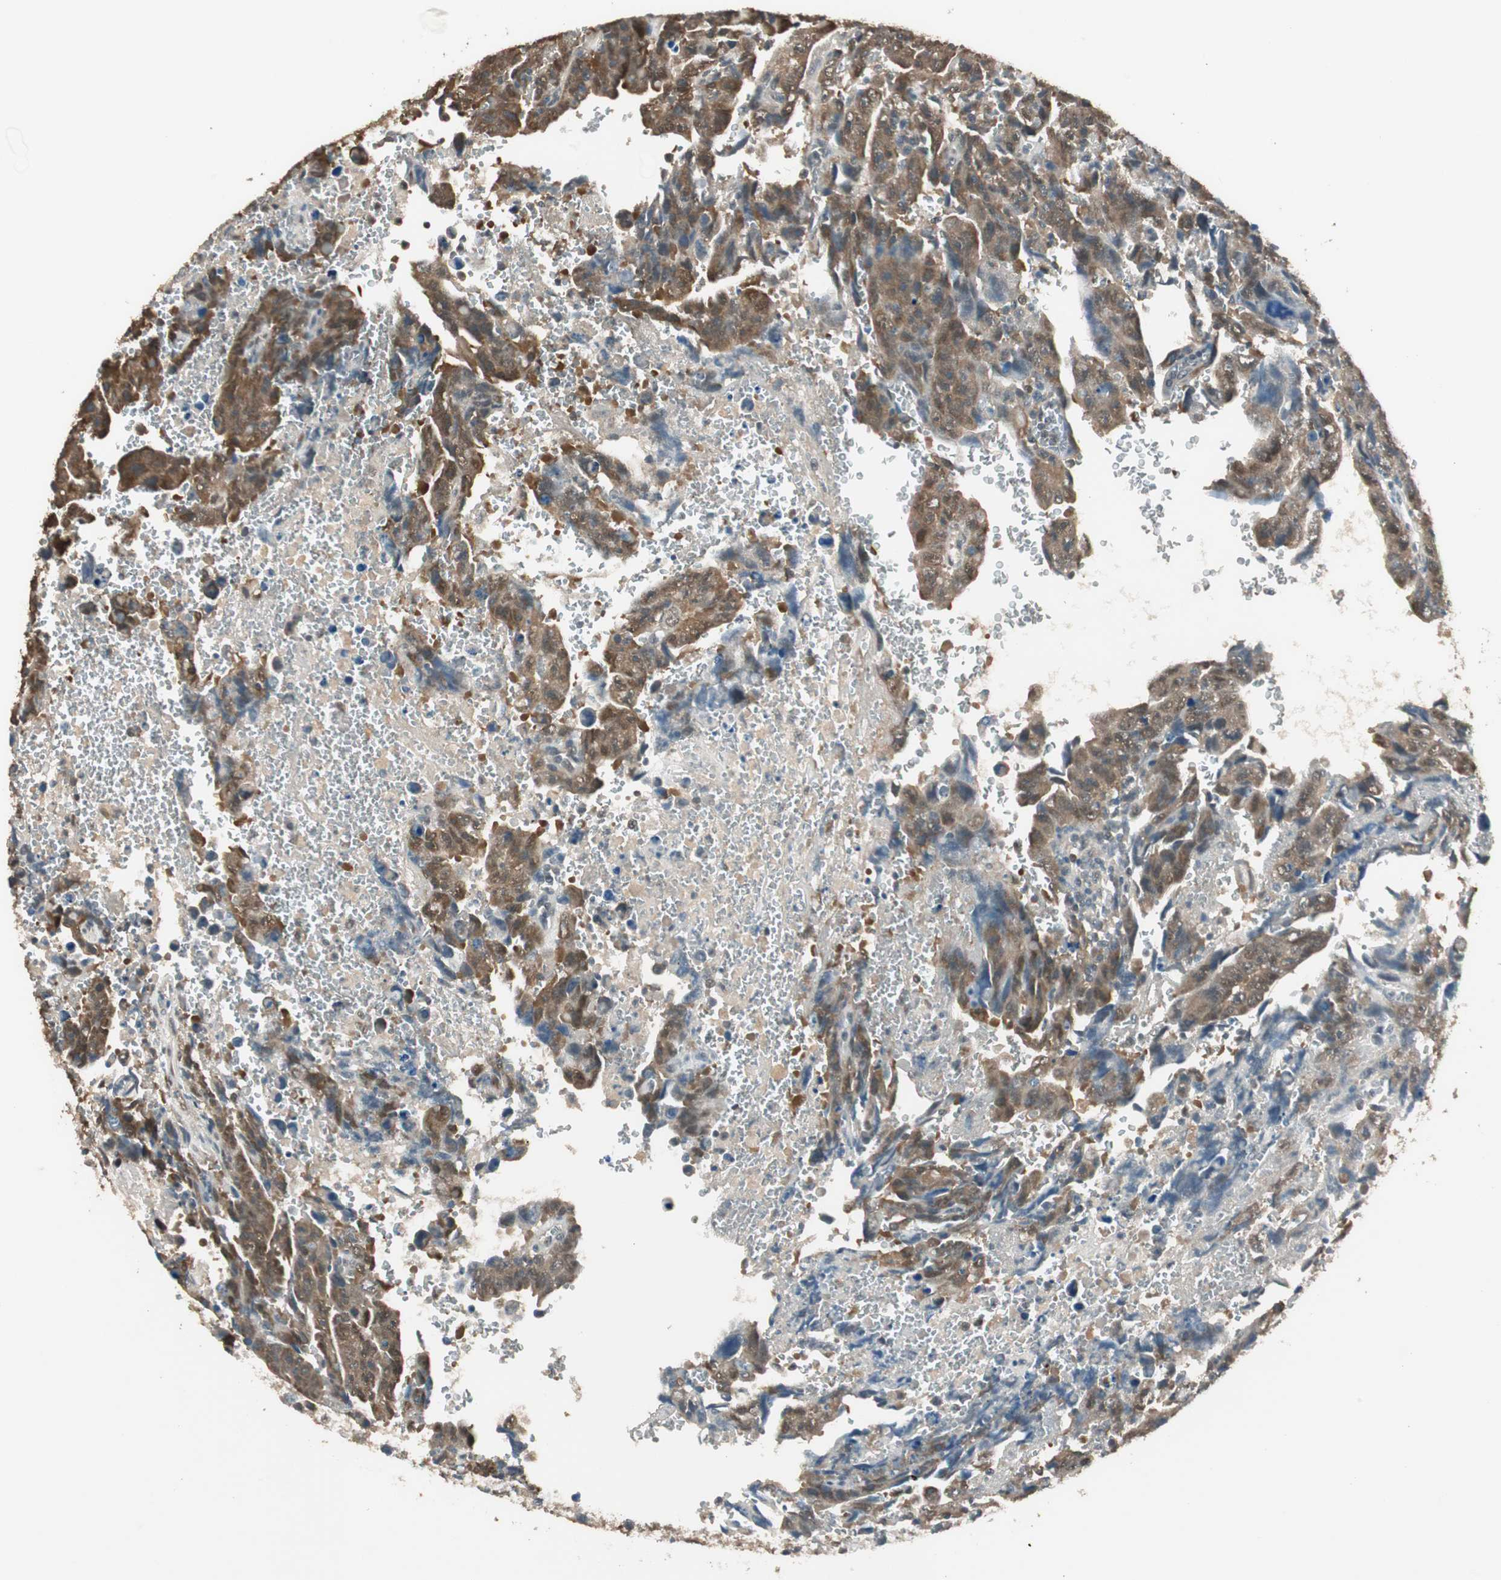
{"staining": {"intensity": "moderate", "quantity": ">75%", "location": "cytoplasmic/membranous"}, "tissue": "testis cancer", "cell_type": "Tumor cells", "image_type": "cancer", "snomed": [{"axis": "morphology", "description": "Carcinoma, Embryonal, NOS"}, {"axis": "topography", "description": "Testis"}], "caption": "Moderate cytoplasmic/membranous expression is present in about >75% of tumor cells in testis cancer.", "gene": "USP5", "patient": {"sex": "male", "age": 28}}